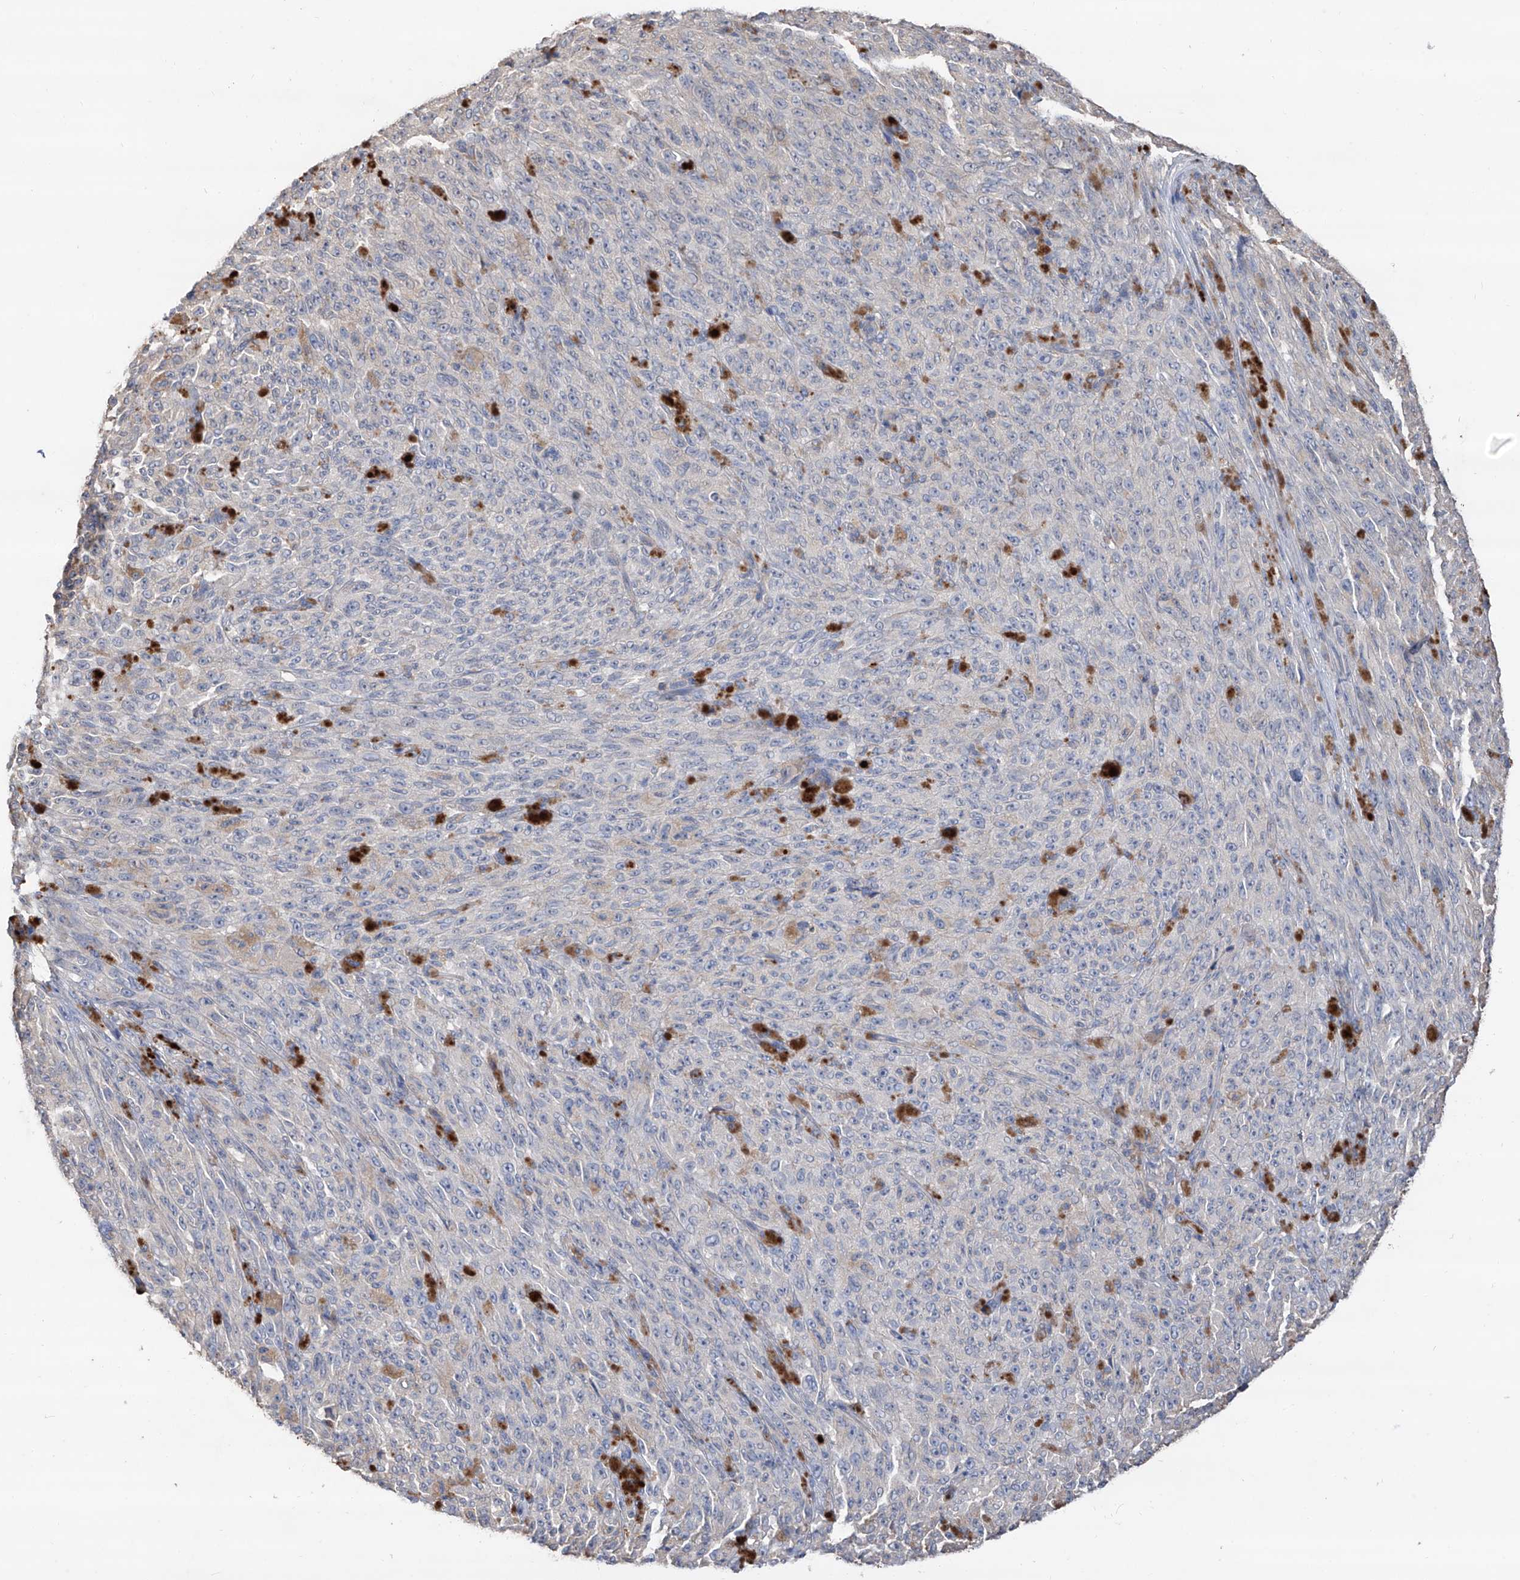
{"staining": {"intensity": "negative", "quantity": "none", "location": "none"}, "tissue": "melanoma", "cell_type": "Tumor cells", "image_type": "cancer", "snomed": [{"axis": "morphology", "description": "Malignant melanoma, NOS"}, {"axis": "topography", "description": "Skin"}], "caption": "The immunohistochemistry (IHC) image has no significant staining in tumor cells of melanoma tissue. (Stains: DAB (3,3'-diaminobenzidine) immunohistochemistry (IHC) with hematoxylin counter stain, Microscopy: brightfield microscopy at high magnification).", "gene": "EDN1", "patient": {"sex": "female", "age": 82}}